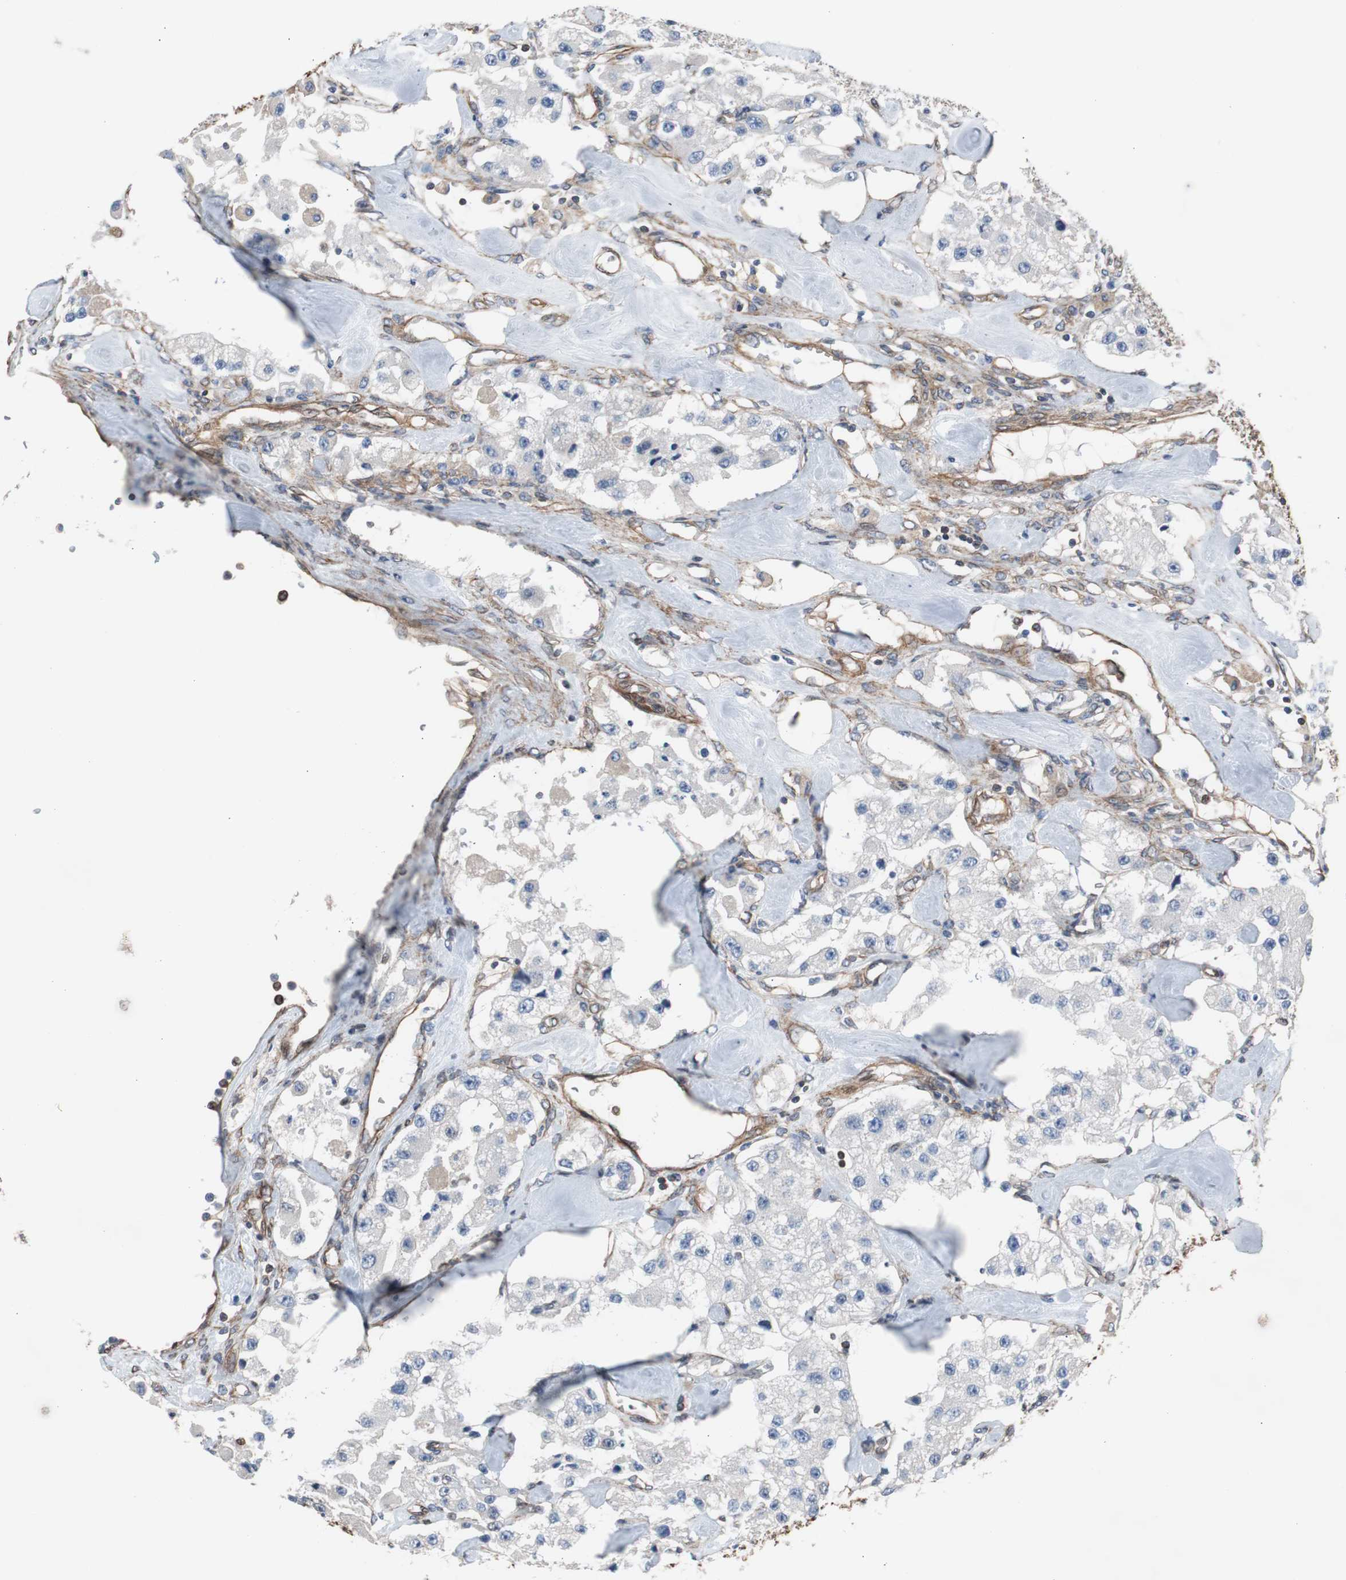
{"staining": {"intensity": "negative", "quantity": "none", "location": "none"}, "tissue": "carcinoid", "cell_type": "Tumor cells", "image_type": "cancer", "snomed": [{"axis": "morphology", "description": "Carcinoid, malignant, NOS"}, {"axis": "topography", "description": "Pancreas"}], "caption": "A histopathology image of carcinoid (malignant) stained for a protein shows no brown staining in tumor cells.", "gene": "KIF3B", "patient": {"sex": "male", "age": 41}}